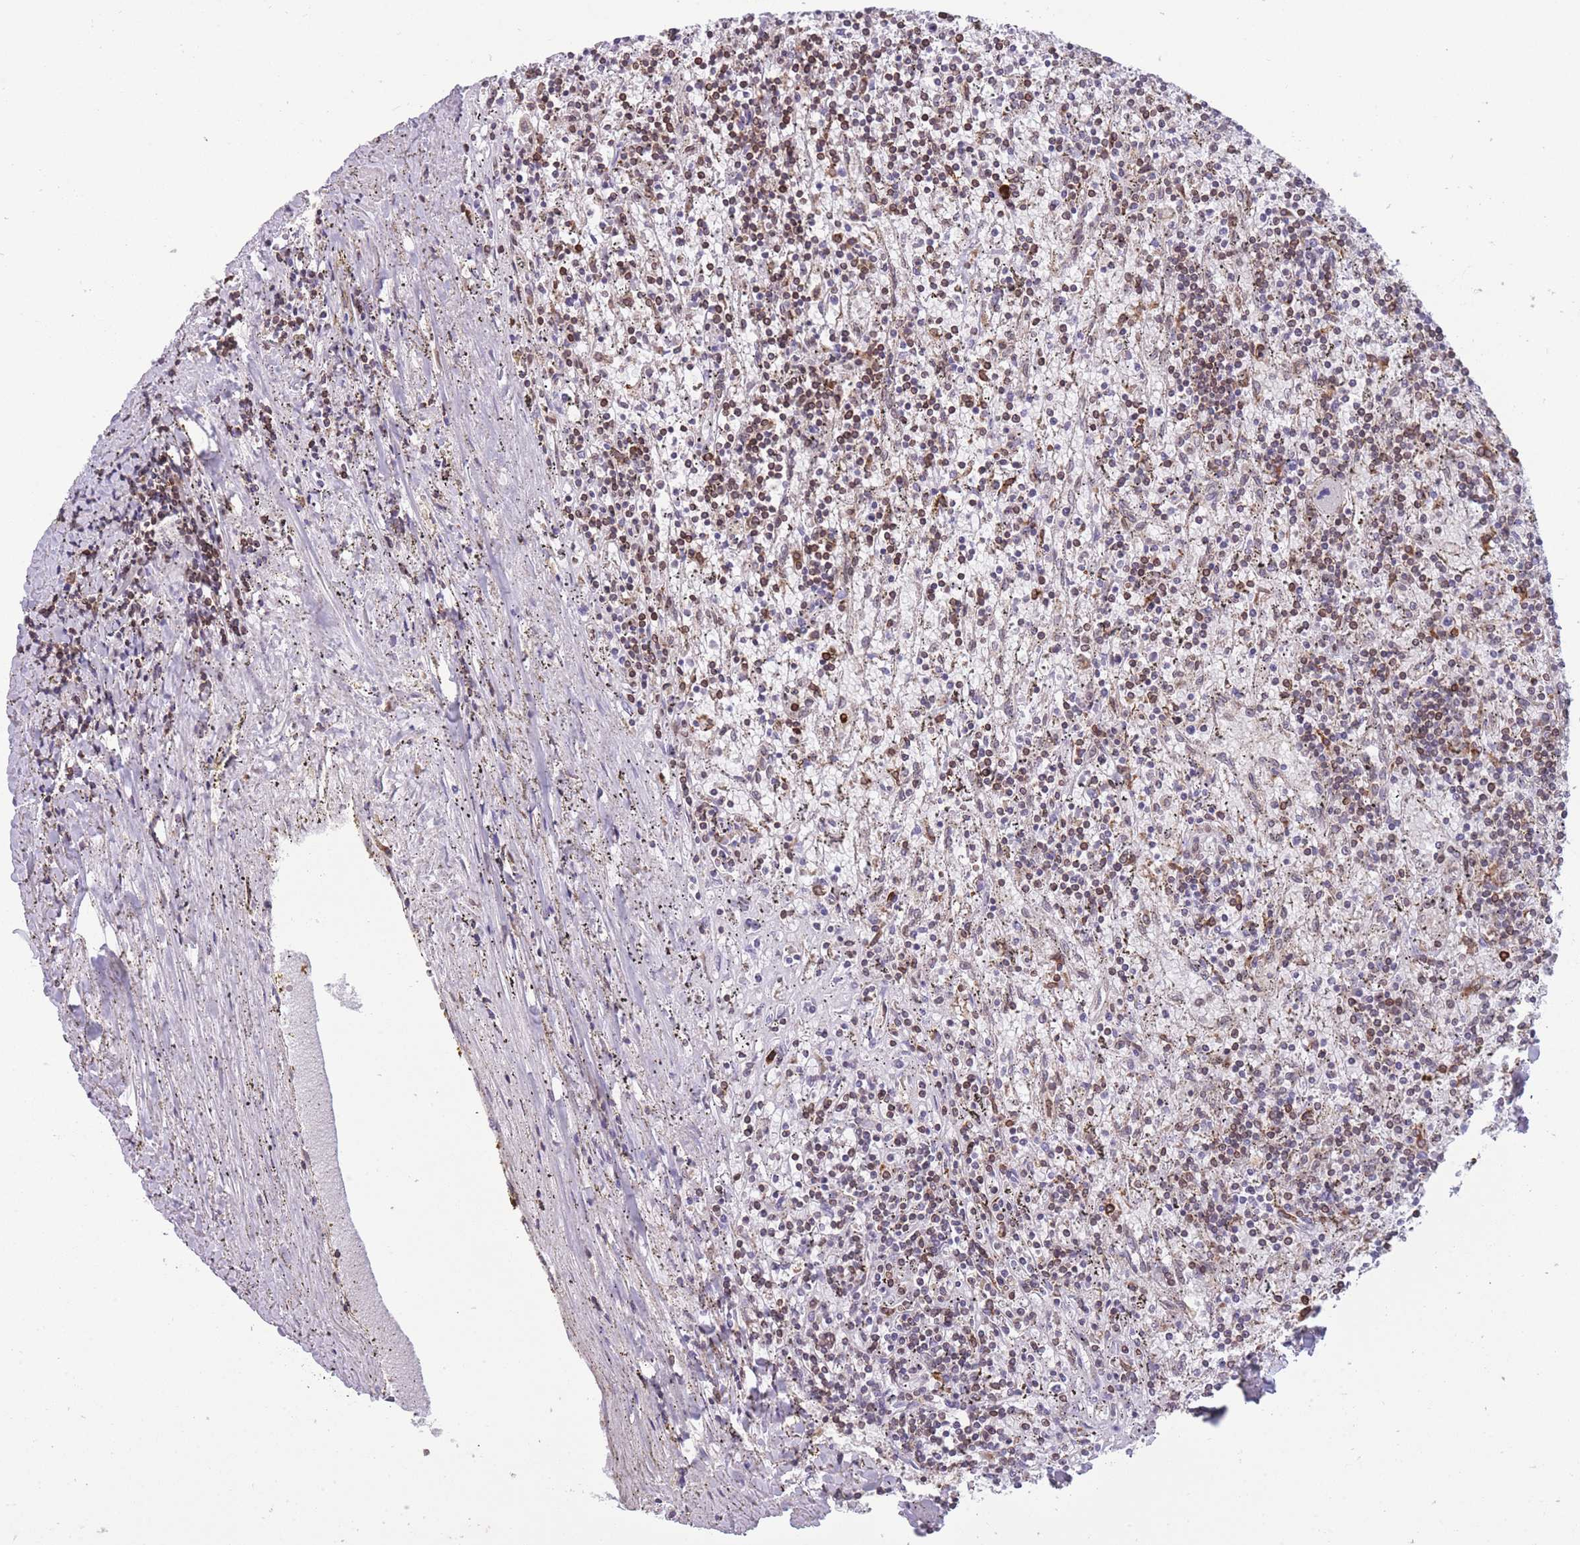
{"staining": {"intensity": "moderate", "quantity": "25%-75%", "location": "cytoplasmic/membranous,nuclear"}, "tissue": "lymphoma", "cell_type": "Tumor cells", "image_type": "cancer", "snomed": [{"axis": "morphology", "description": "Malignant lymphoma, non-Hodgkin's type, Low grade"}, {"axis": "topography", "description": "Spleen"}], "caption": "A brown stain highlights moderate cytoplasmic/membranous and nuclear expression of a protein in human malignant lymphoma, non-Hodgkin's type (low-grade) tumor cells.", "gene": "TMEM121", "patient": {"sex": "male", "age": 76}}